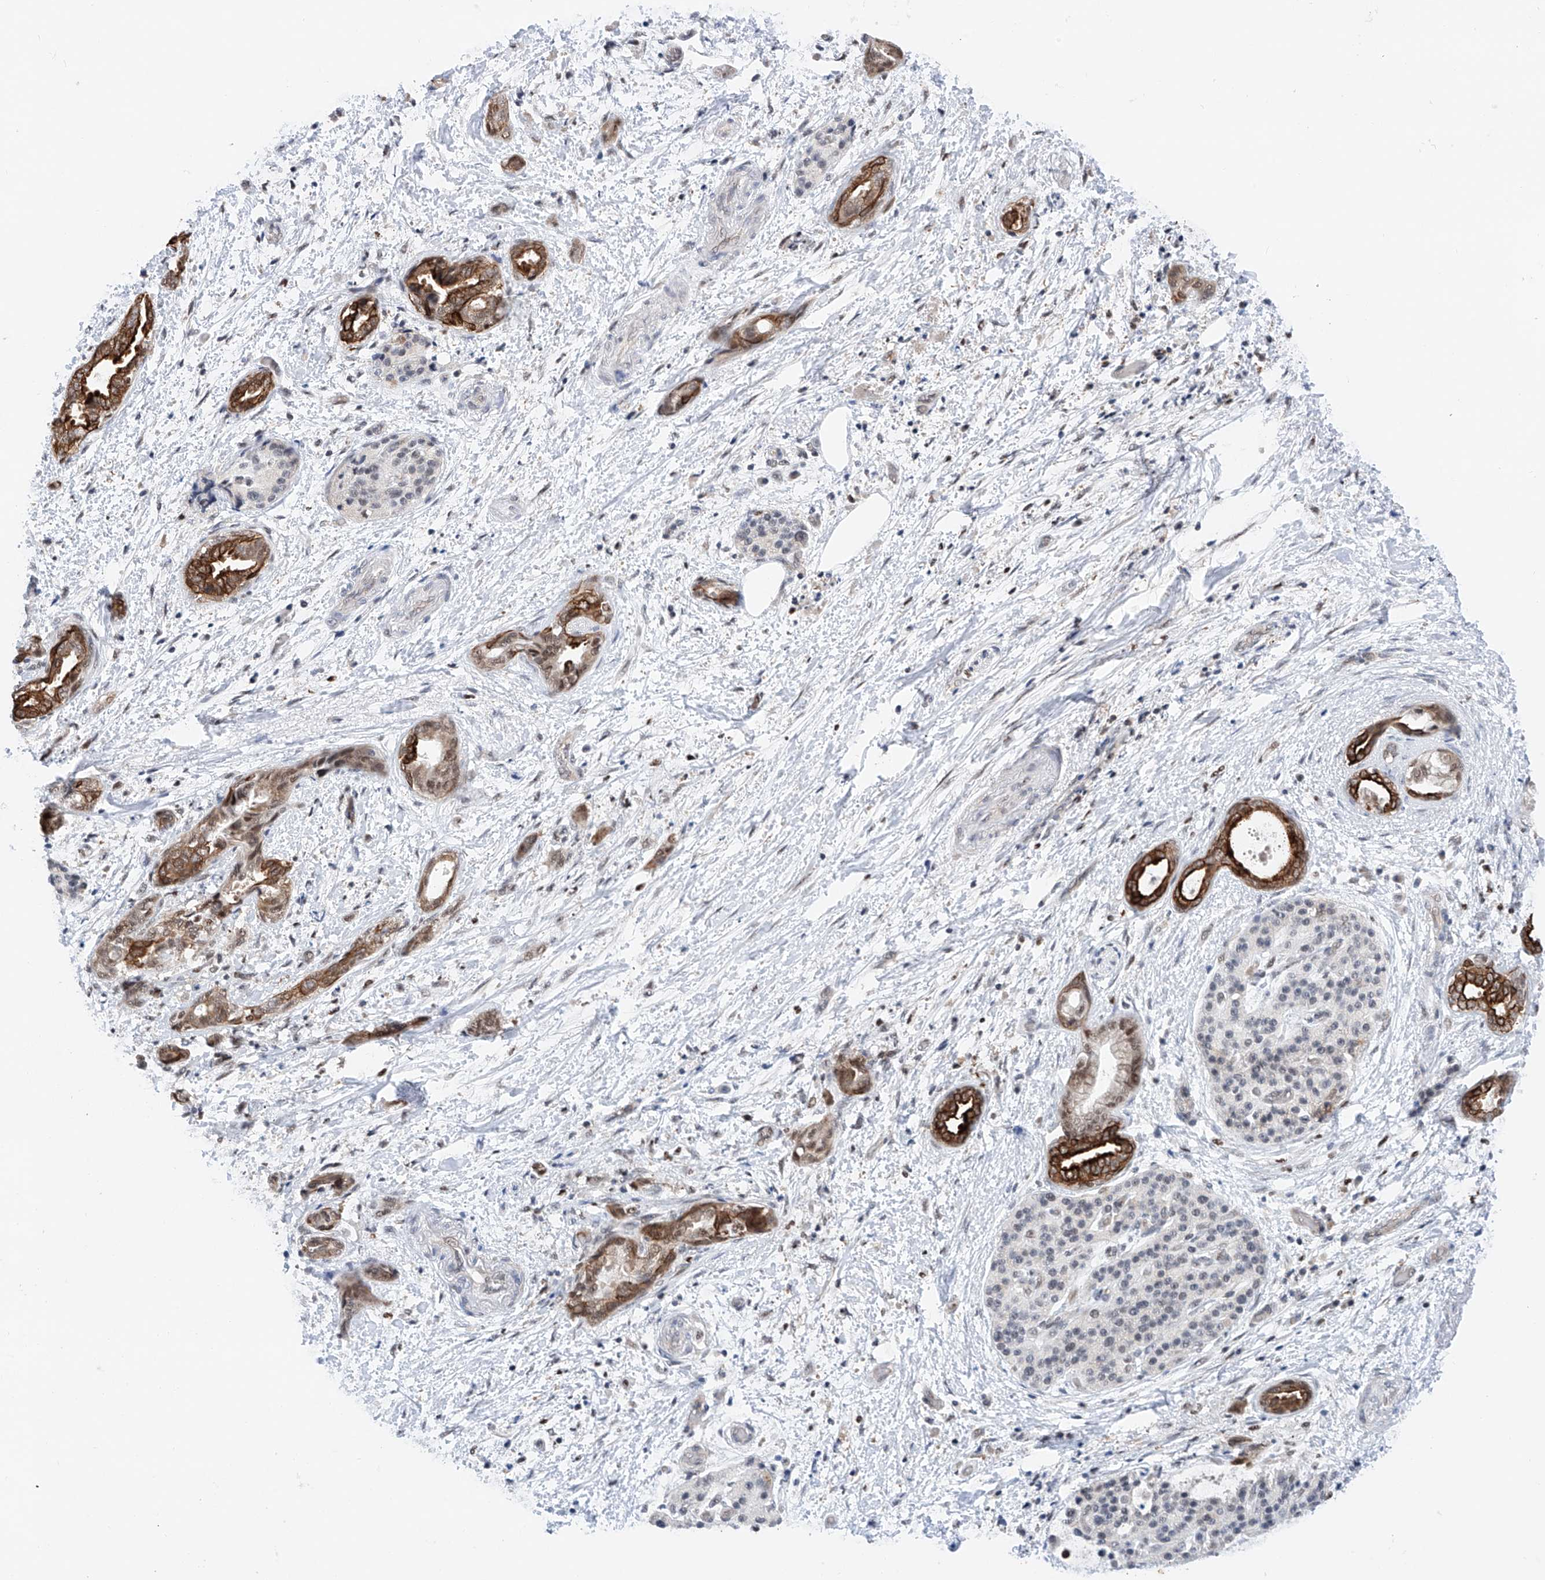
{"staining": {"intensity": "moderate", "quantity": ">75%", "location": "cytoplasmic/membranous,nuclear"}, "tissue": "pancreatic cancer", "cell_type": "Tumor cells", "image_type": "cancer", "snomed": [{"axis": "morphology", "description": "Normal tissue, NOS"}, {"axis": "morphology", "description": "Adenocarcinoma, NOS"}, {"axis": "topography", "description": "Pancreas"}, {"axis": "topography", "description": "Peripheral nerve tissue"}], "caption": "High-power microscopy captured an IHC photomicrograph of adenocarcinoma (pancreatic), revealing moderate cytoplasmic/membranous and nuclear positivity in approximately >75% of tumor cells. The staining is performed using DAB (3,3'-diaminobenzidine) brown chromogen to label protein expression. The nuclei are counter-stained blue using hematoxylin.", "gene": "SNRNP200", "patient": {"sex": "female", "age": 63}}